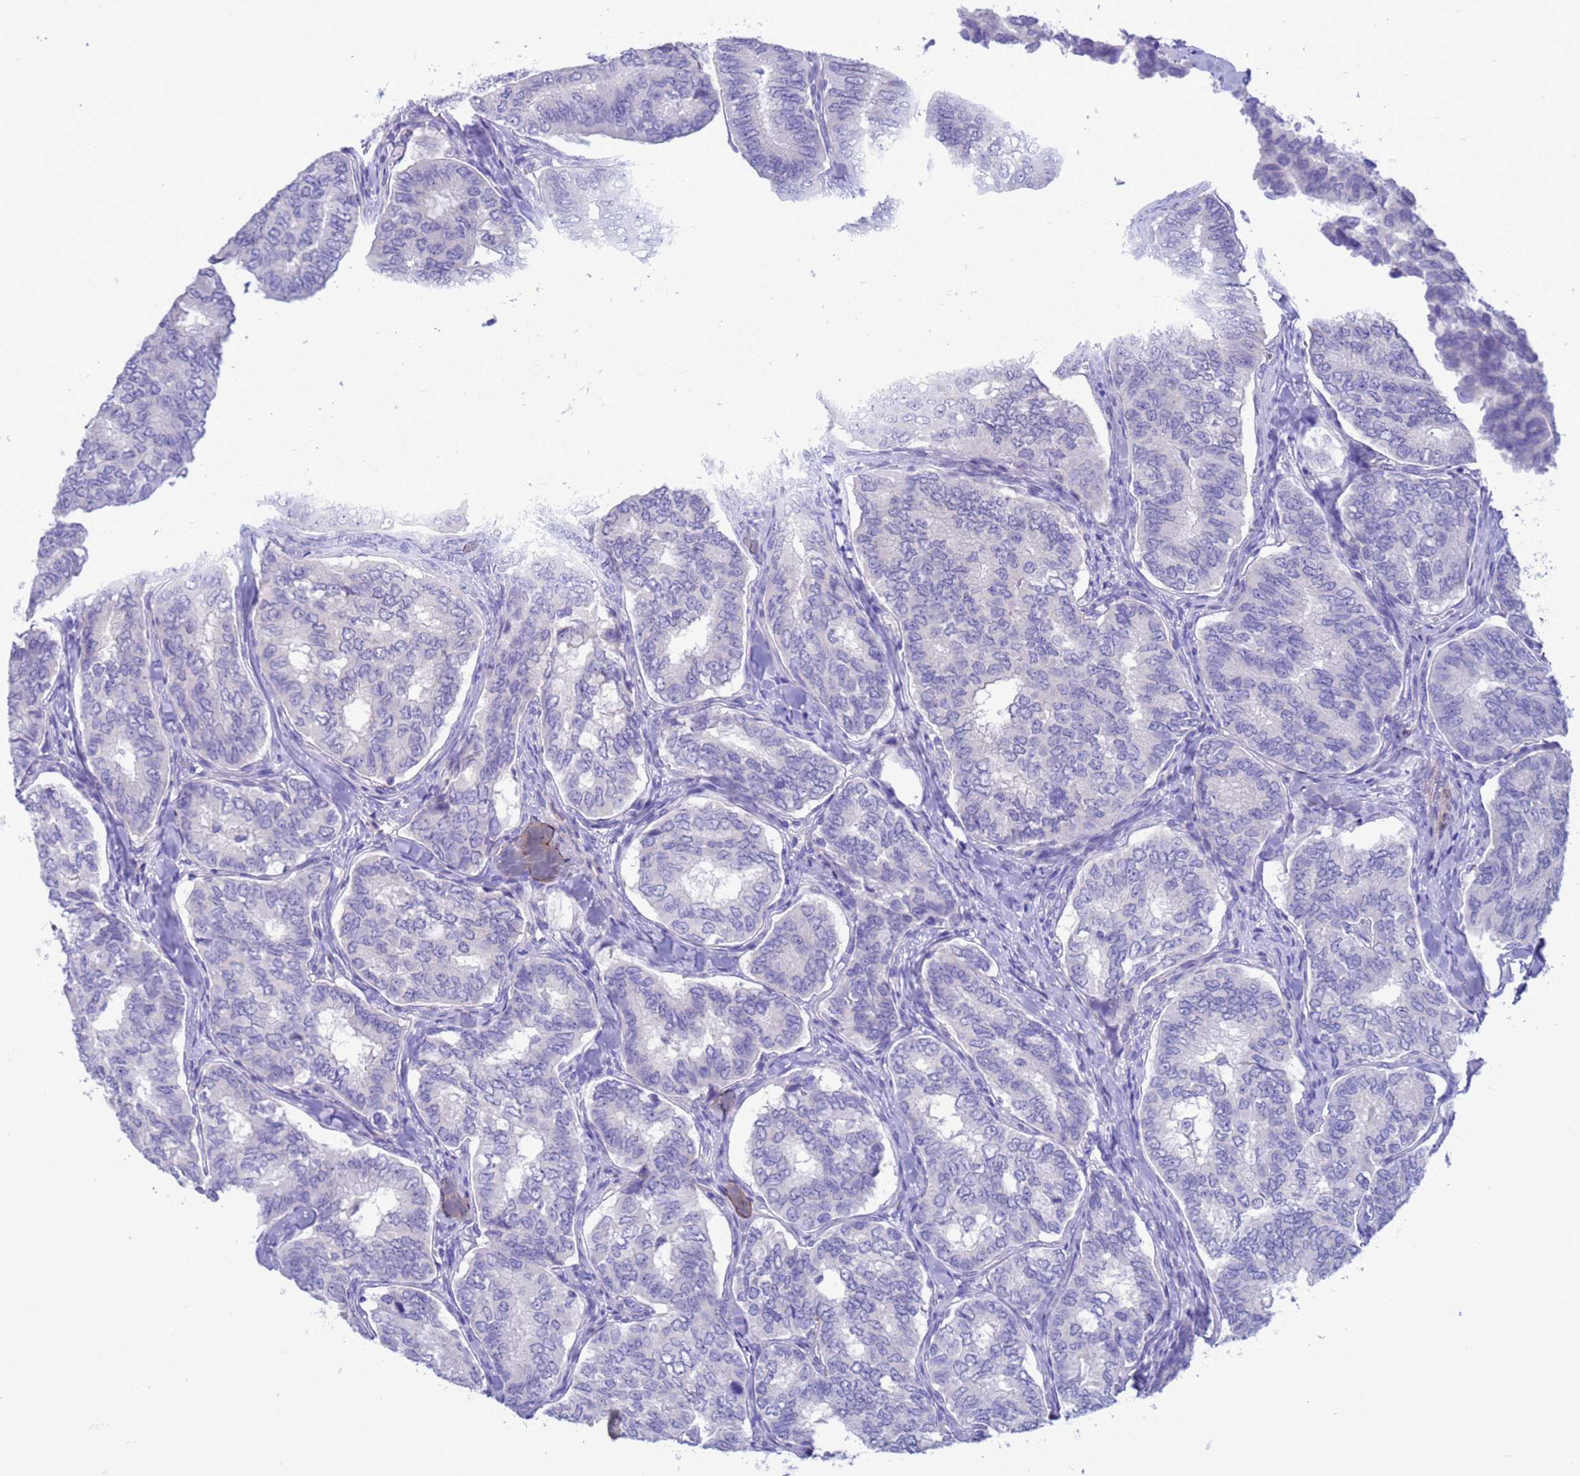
{"staining": {"intensity": "negative", "quantity": "none", "location": "none"}, "tissue": "thyroid cancer", "cell_type": "Tumor cells", "image_type": "cancer", "snomed": [{"axis": "morphology", "description": "Papillary adenocarcinoma, NOS"}, {"axis": "topography", "description": "Thyroid gland"}], "caption": "Tumor cells show no significant protein positivity in thyroid papillary adenocarcinoma. The staining is performed using DAB (3,3'-diaminobenzidine) brown chromogen with nuclei counter-stained in using hematoxylin.", "gene": "GSTM1", "patient": {"sex": "female", "age": 35}}